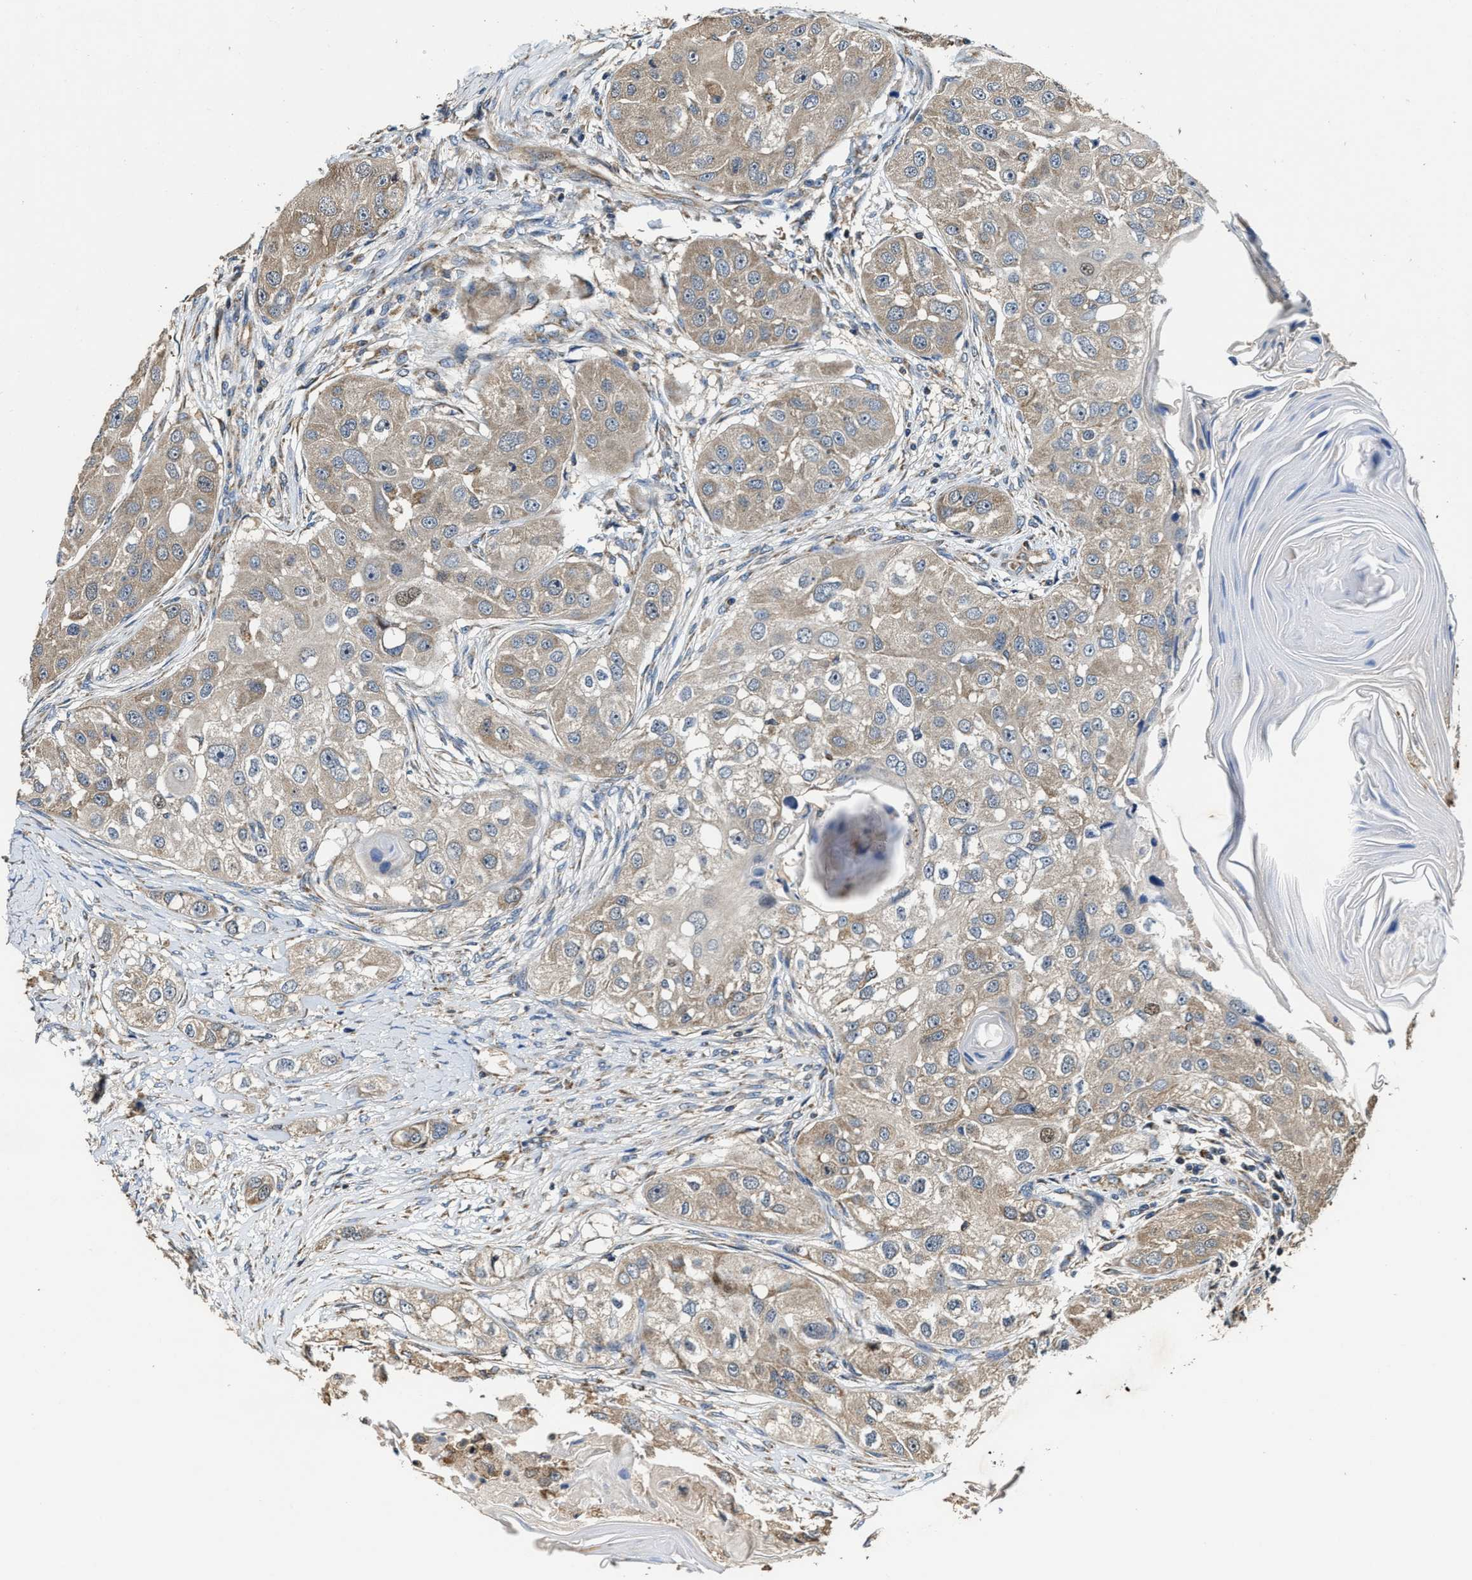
{"staining": {"intensity": "weak", "quantity": ">75%", "location": "cytoplasmic/membranous"}, "tissue": "head and neck cancer", "cell_type": "Tumor cells", "image_type": "cancer", "snomed": [{"axis": "morphology", "description": "Normal tissue, NOS"}, {"axis": "morphology", "description": "Squamous cell carcinoma, NOS"}, {"axis": "topography", "description": "Skeletal muscle"}, {"axis": "topography", "description": "Head-Neck"}], "caption": "Tumor cells show low levels of weak cytoplasmic/membranous staining in approximately >75% of cells in head and neck cancer (squamous cell carcinoma).", "gene": "GFRA3", "patient": {"sex": "male", "age": 51}}